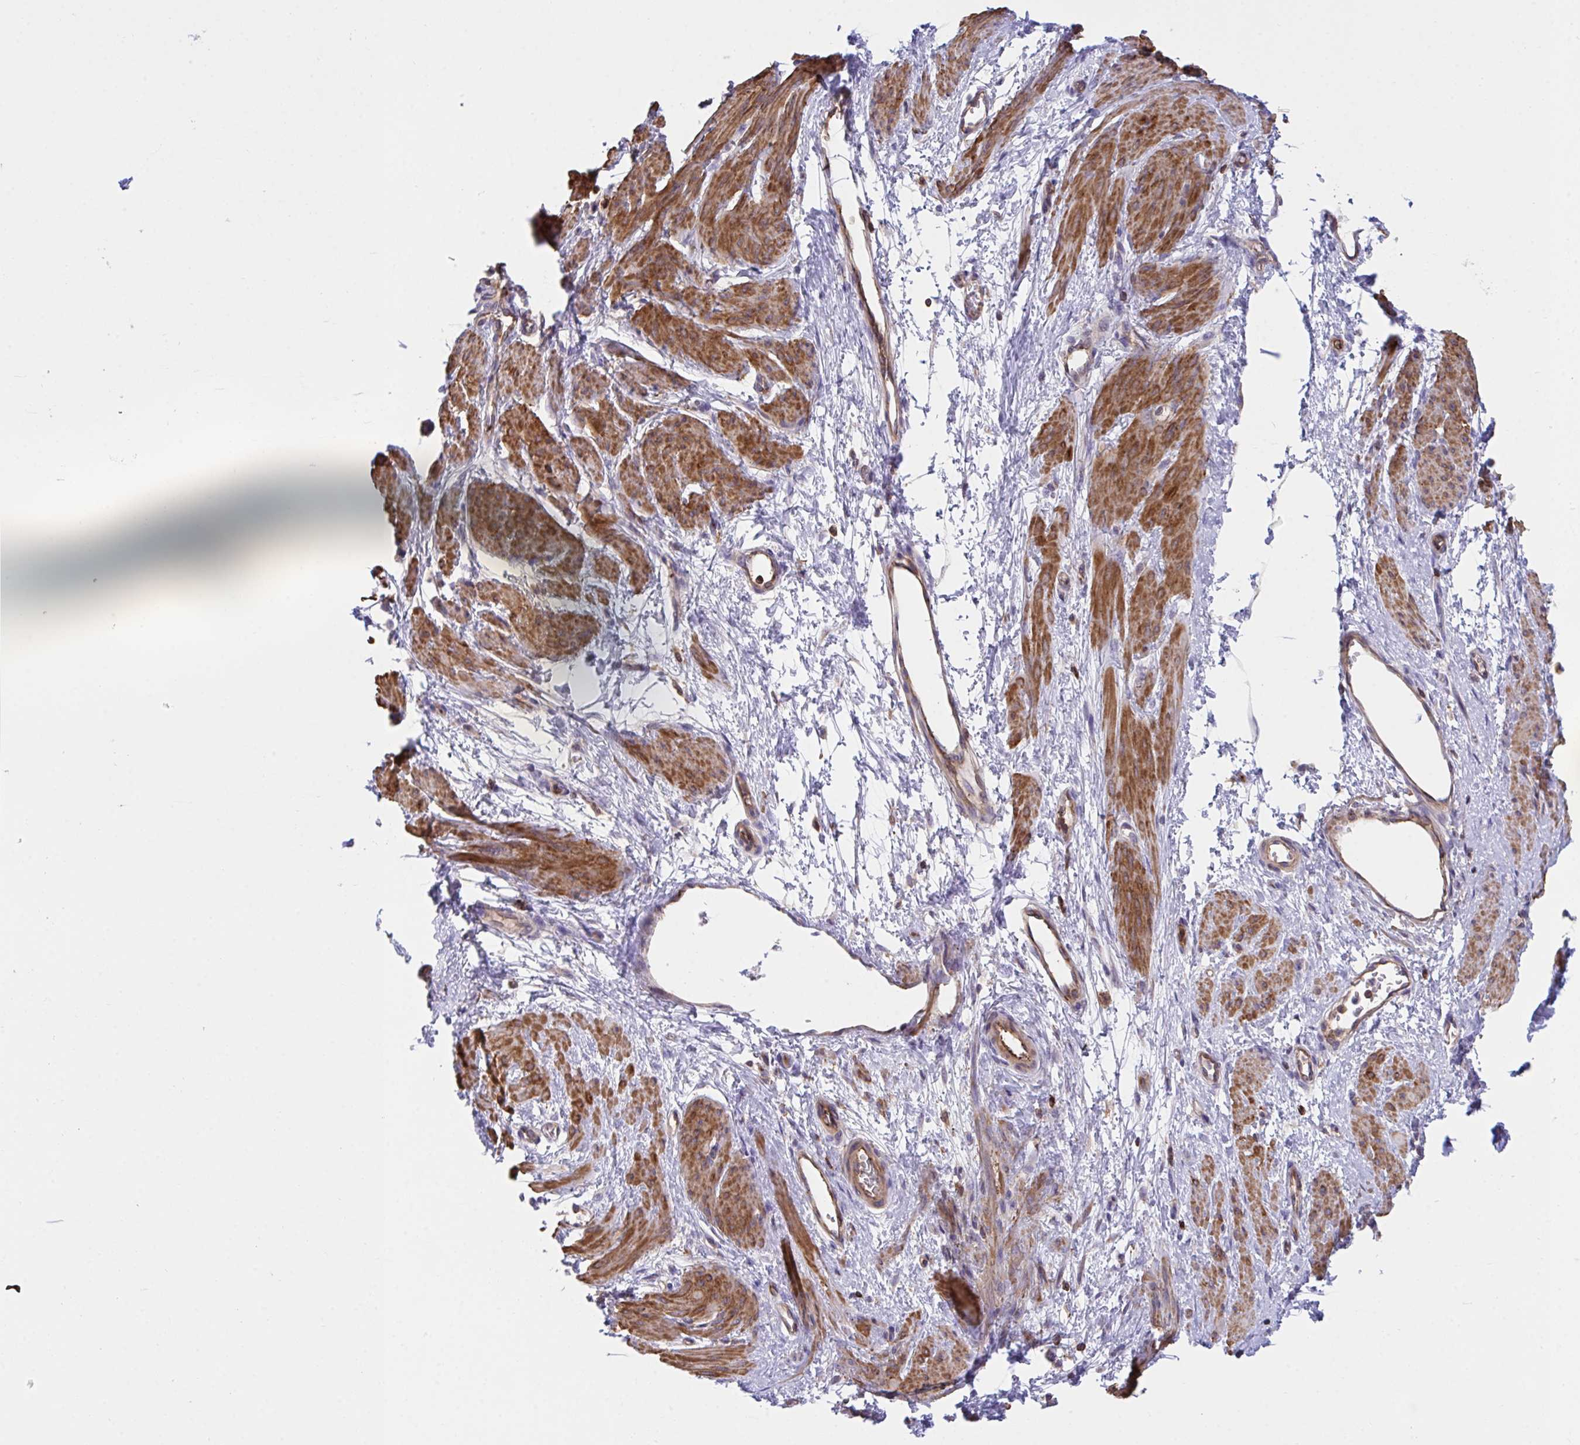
{"staining": {"intensity": "strong", "quantity": ">75%", "location": "cytoplasmic/membranous"}, "tissue": "smooth muscle", "cell_type": "Smooth muscle cells", "image_type": "normal", "snomed": [{"axis": "morphology", "description": "Normal tissue, NOS"}, {"axis": "topography", "description": "Smooth muscle"}, {"axis": "topography", "description": "Uterus"}], "caption": "High-magnification brightfield microscopy of unremarkable smooth muscle stained with DAB (3,3'-diaminobenzidine) (brown) and counterstained with hematoxylin (blue). smooth muscle cells exhibit strong cytoplasmic/membranous staining is present in about>75% of cells.", "gene": "PPIH", "patient": {"sex": "female", "age": 39}}